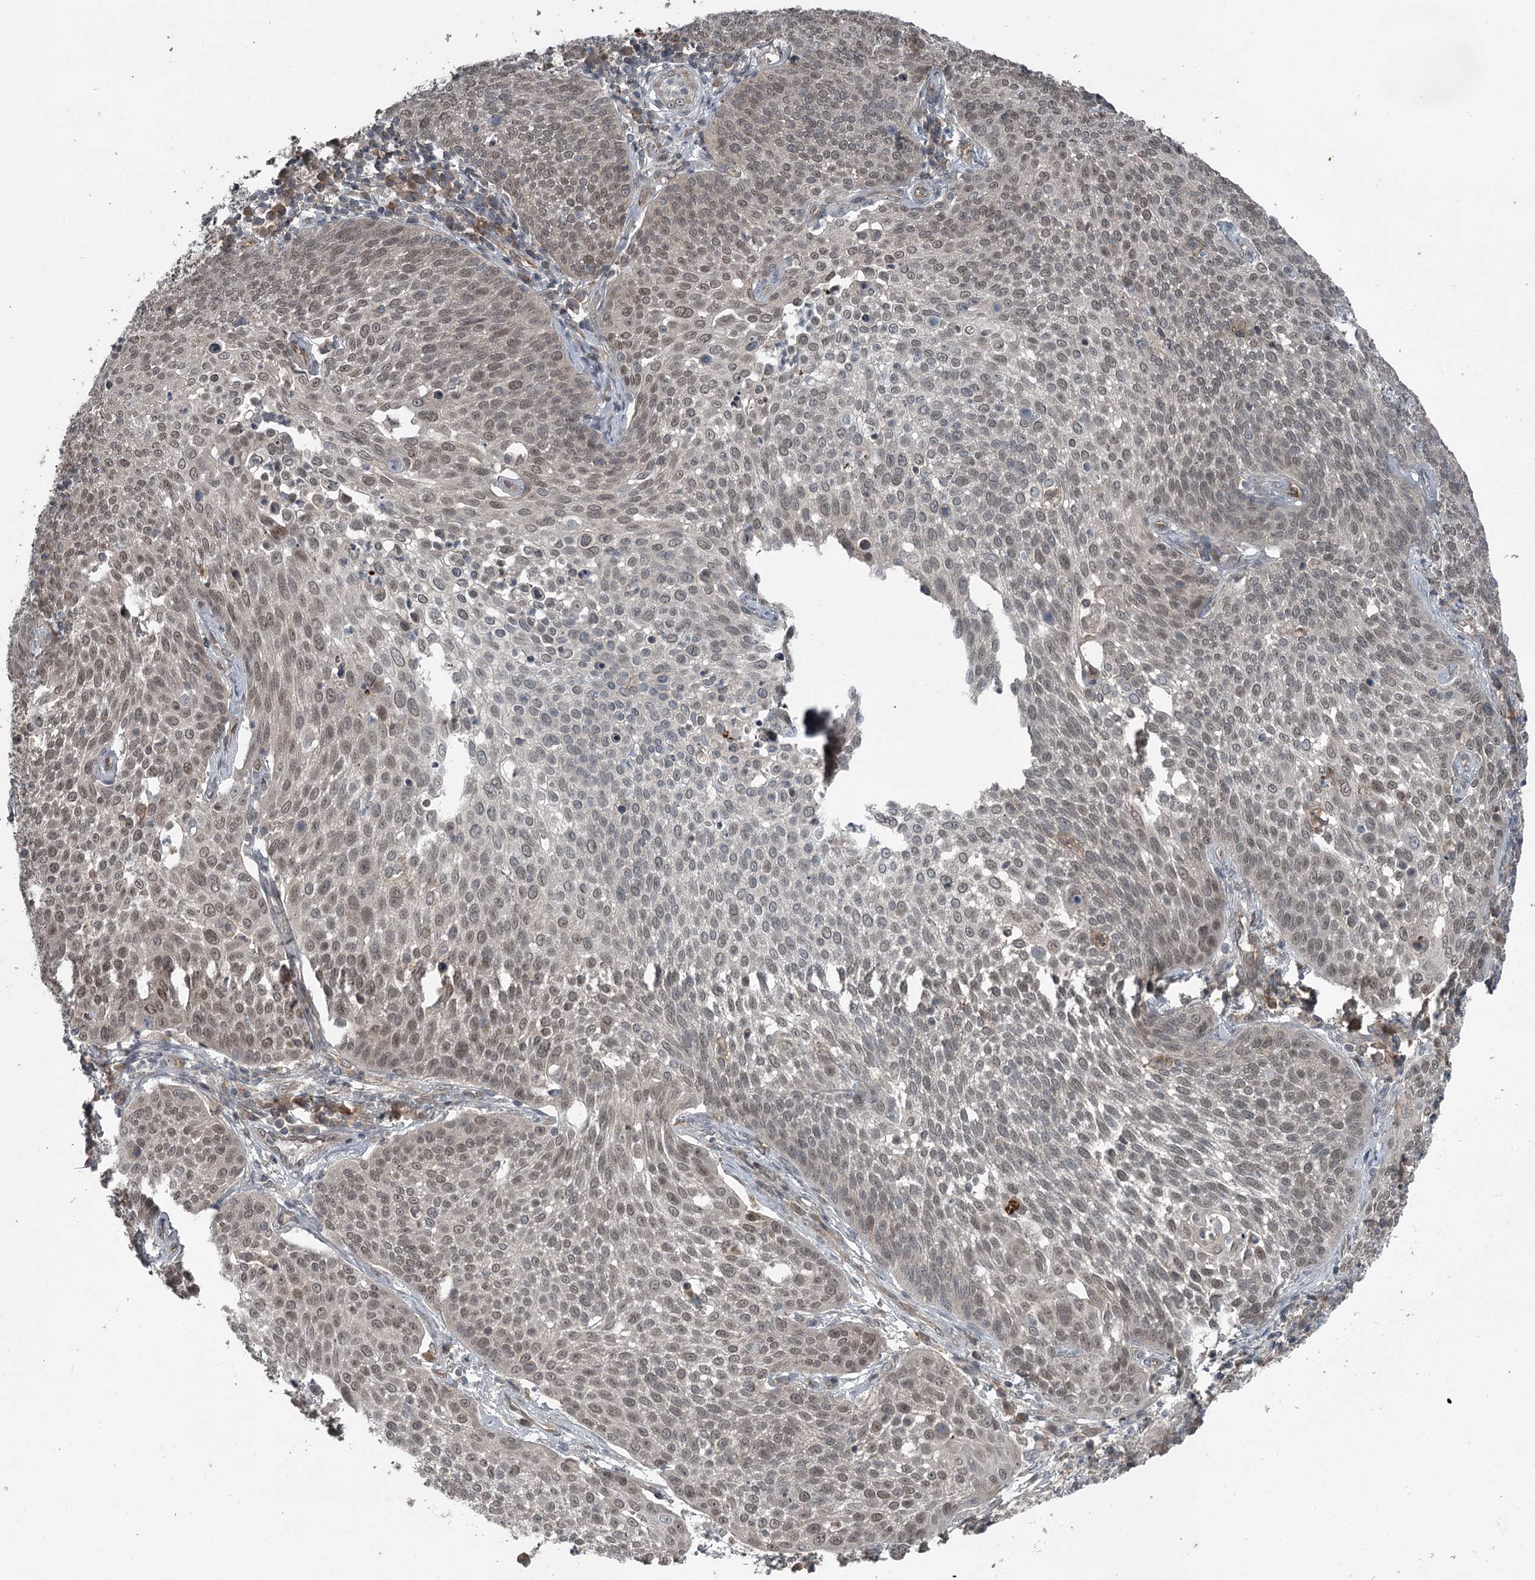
{"staining": {"intensity": "weak", "quantity": "25%-75%", "location": "nuclear"}, "tissue": "cervical cancer", "cell_type": "Tumor cells", "image_type": "cancer", "snomed": [{"axis": "morphology", "description": "Squamous cell carcinoma, NOS"}, {"axis": "topography", "description": "Cervix"}], "caption": "An IHC image of tumor tissue is shown. Protein staining in brown labels weak nuclear positivity in cervical squamous cell carcinoma within tumor cells.", "gene": "SLC39A8", "patient": {"sex": "female", "age": 34}}